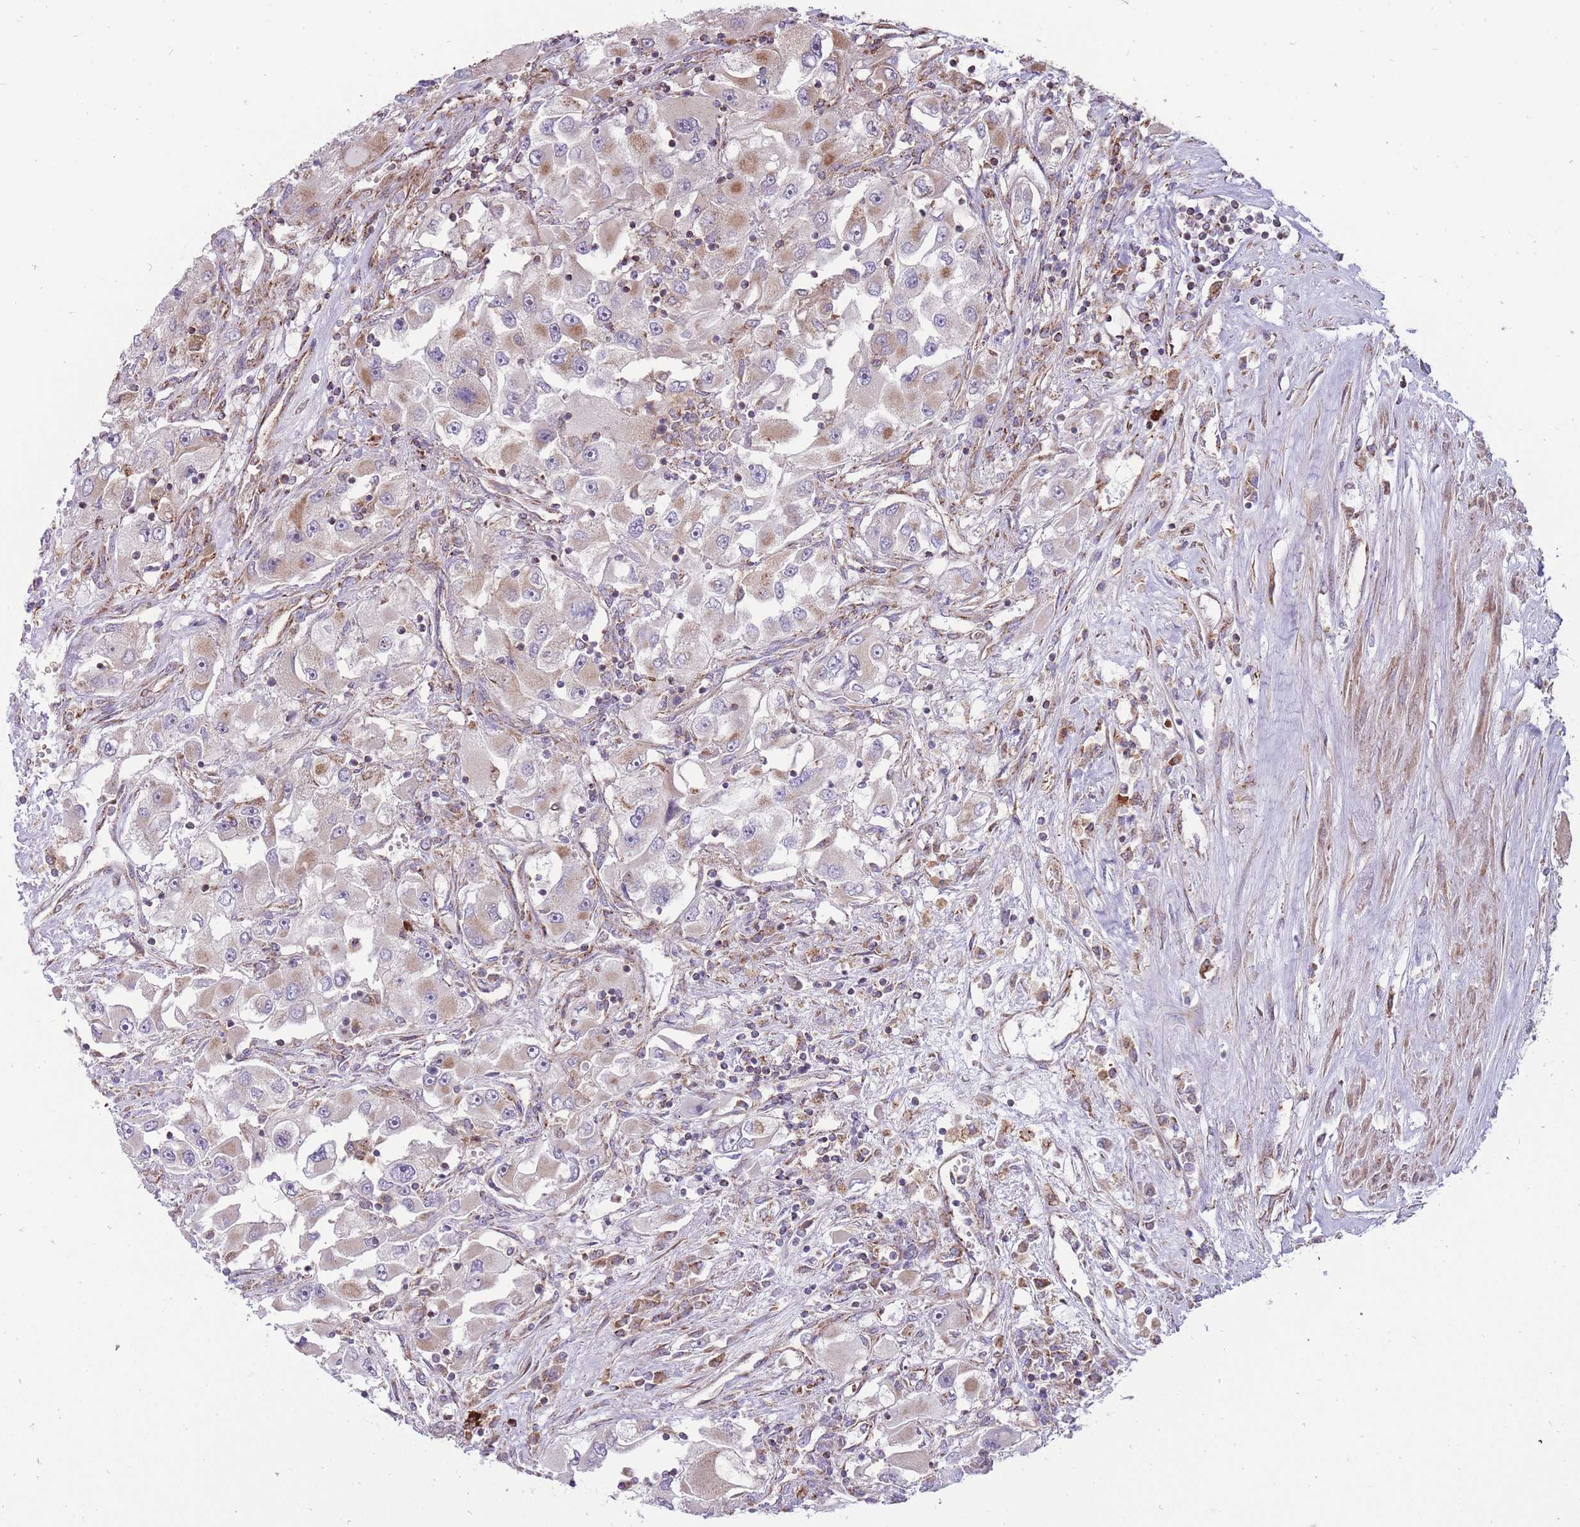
{"staining": {"intensity": "moderate", "quantity": "<25%", "location": "cytoplasmic/membranous"}, "tissue": "renal cancer", "cell_type": "Tumor cells", "image_type": "cancer", "snomed": [{"axis": "morphology", "description": "Adenocarcinoma, NOS"}, {"axis": "topography", "description": "Kidney"}], "caption": "Human renal adenocarcinoma stained with a protein marker shows moderate staining in tumor cells.", "gene": "ANKRD10", "patient": {"sex": "female", "age": 52}}